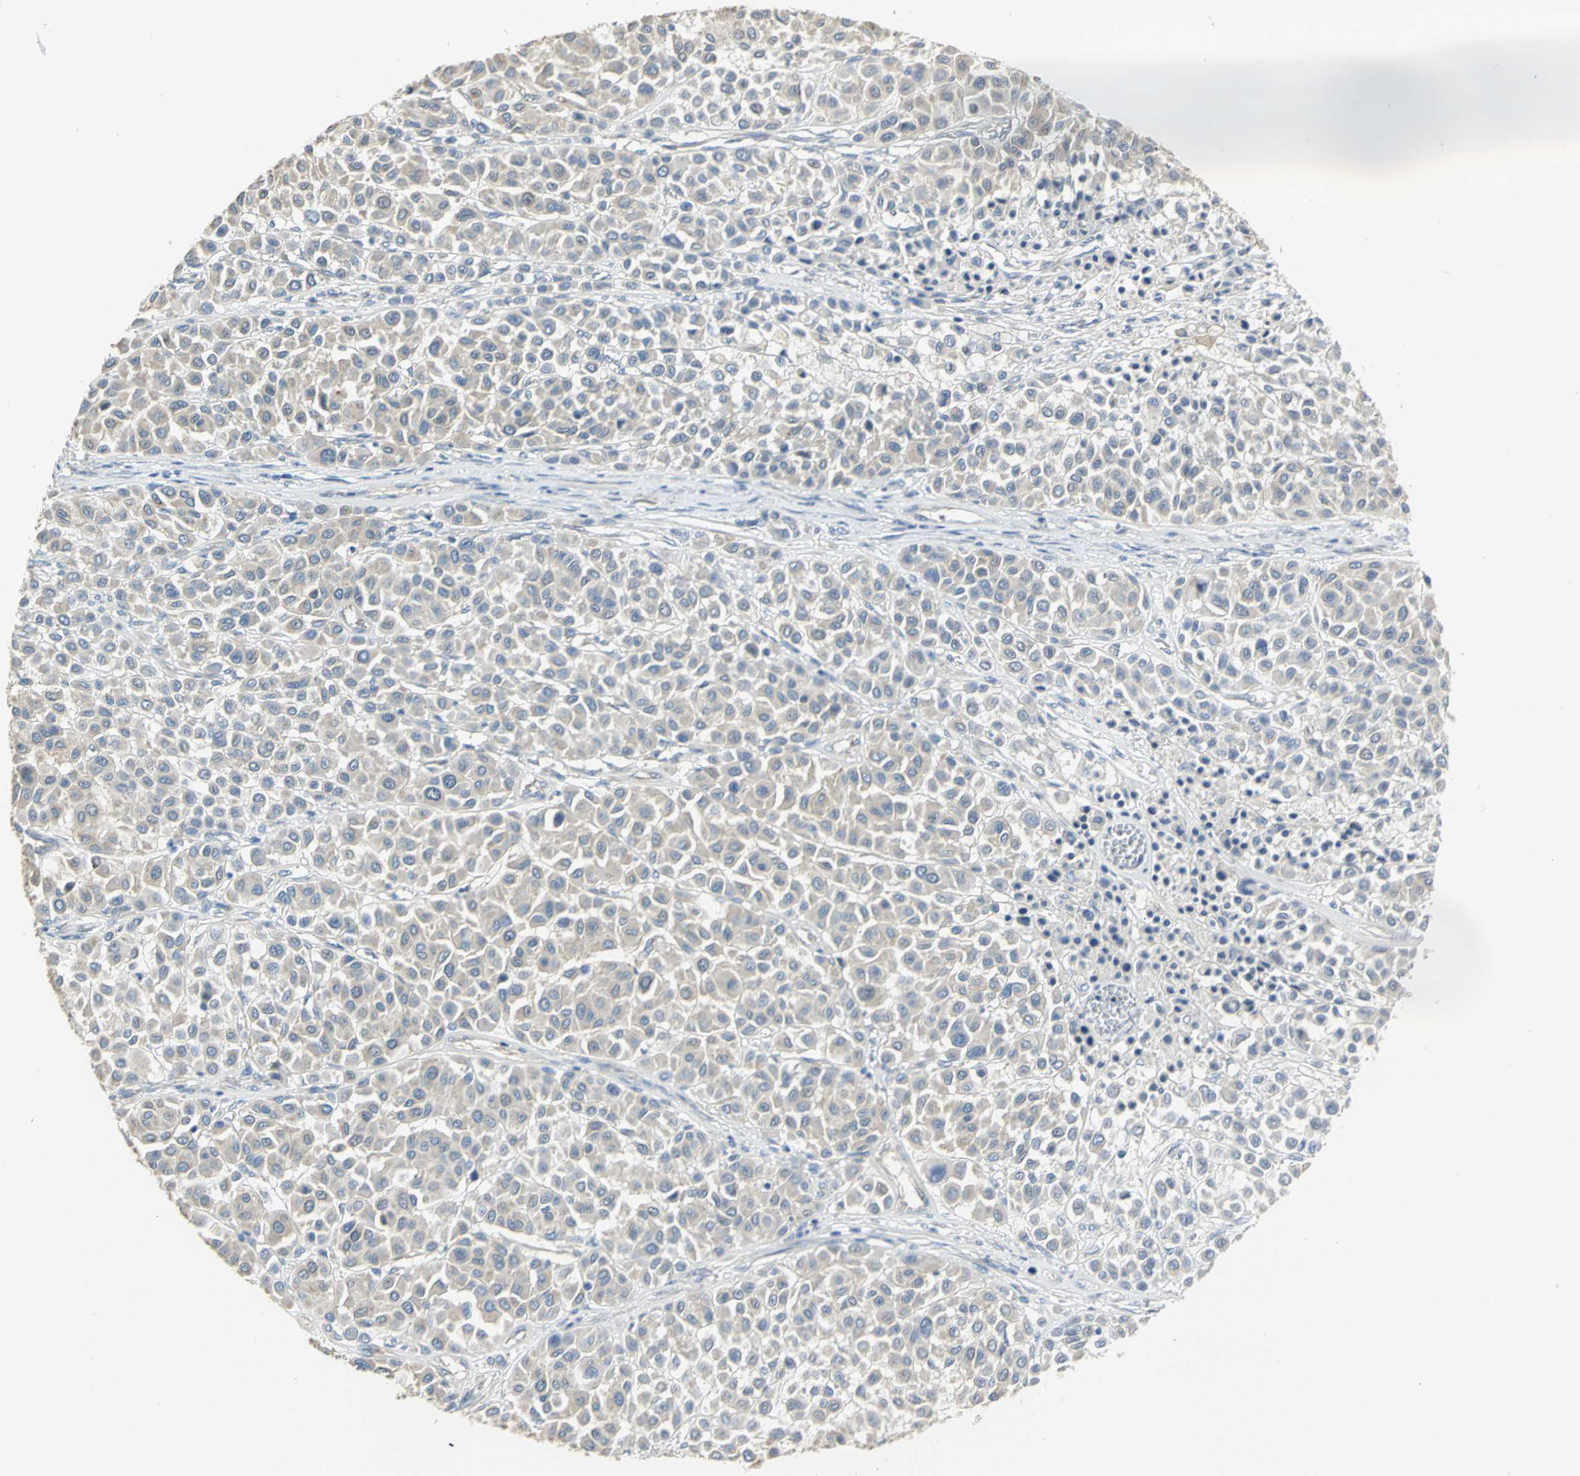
{"staining": {"intensity": "negative", "quantity": "none", "location": "none"}, "tissue": "melanoma", "cell_type": "Tumor cells", "image_type": "cancer", "snomed": [{"axis": "morphology", "description": "Malignant melanoma, Metastatic site"}, {"axis": "topography", "description": "Soft tissue"}], "caption": "High power microscopy histopathology image of an IHC histopathology image of melanoma, revealing no significant positivity in tumor cells.", "gene": "HTR1F", "patient": {"sex": "male", "age": 41}}